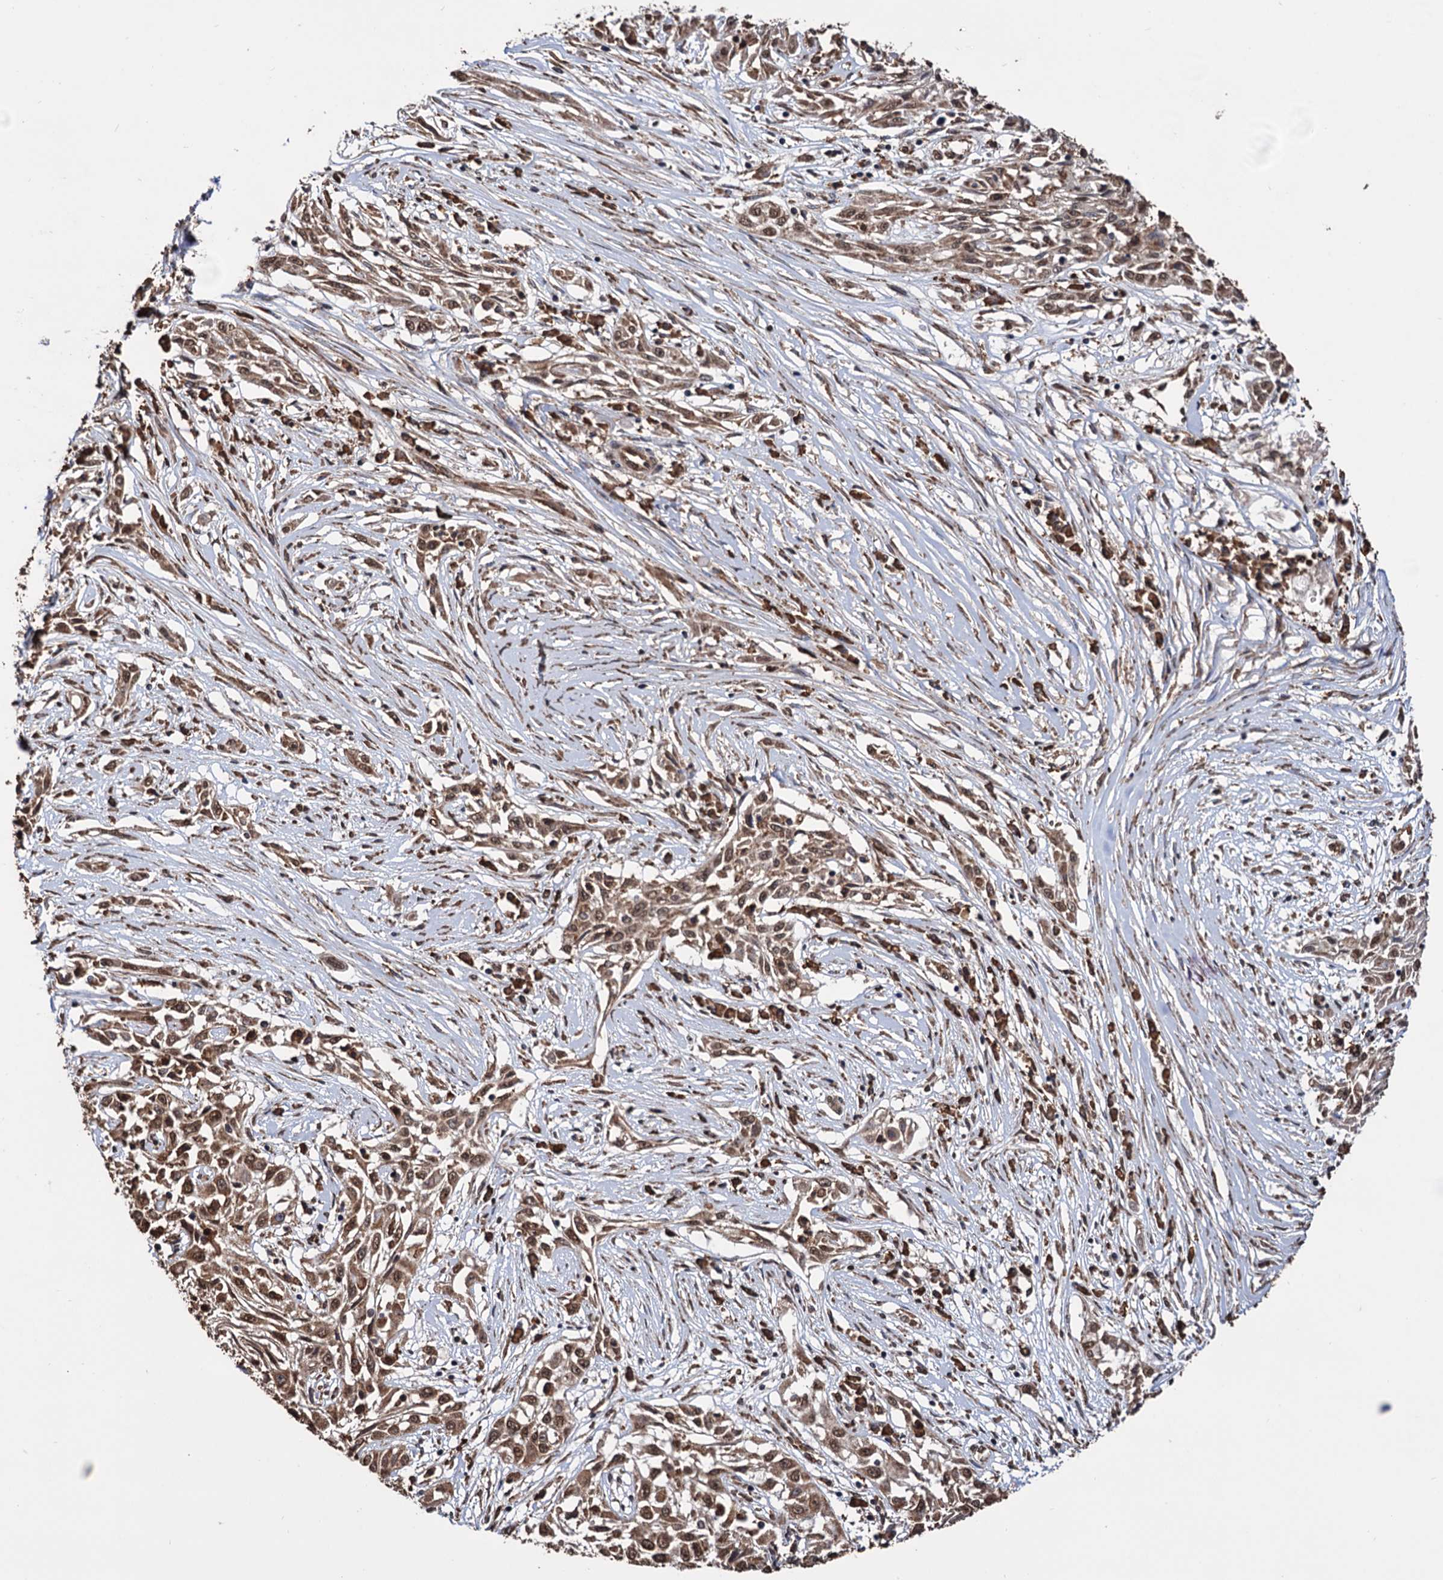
{"staining": {"intensity": "moderate", "quantity": ">75%", "location": "cytoplasmic/membranous,nuclear"}, "tissue": "skin cancer", "cell_type": "Tumor cells", "image_type": "cancer", "snomed": [{"axis": "morphology", "description": "Squamous cell carcinoma, NOS"}, {"axis": "morphology", "description": "Squamous cell carcinoma, metastatic, NOS"}, {"axis": "topography", "description": "Skin"}, {"axis": "topography", "description": "Lymph node"}], "caption": "Immunohistochemistry (IHC) micrograph of human skin metastatic squamous cell carcinoma stained for a protein (brown), which displays medium levels of moderate cytoplasmic/membranous and nuclear positivity in approximately >75% of tumor cells.", "gene": "TBC1D12", "patient": {"sex": "male", "age": 75}}